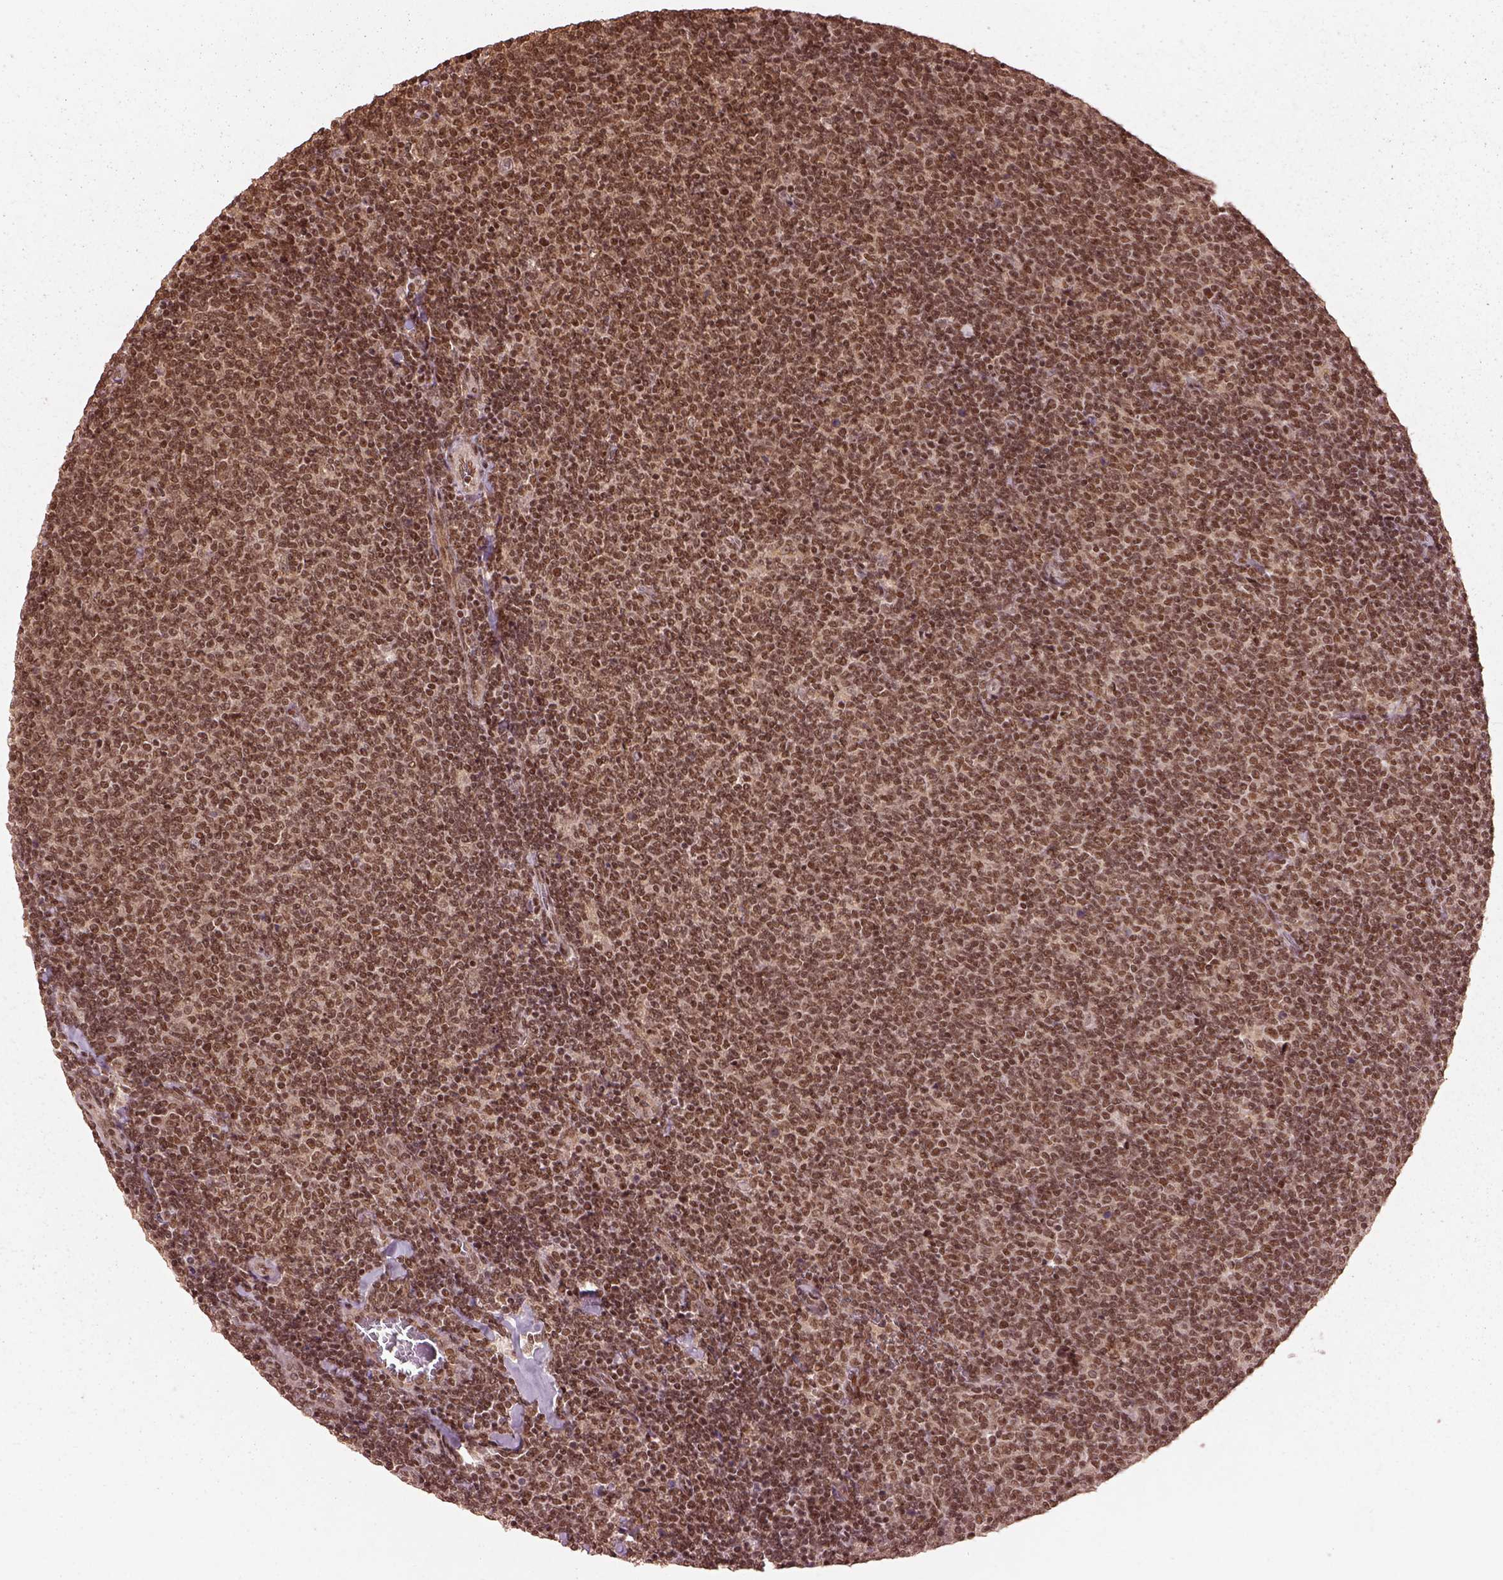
{"staining": {"intensity": "moderate", "quantity": ">75%", "location": "nuclear"}, "tissue": "lymphoma", "cell_type": "Tumor cells", "image_type": "cancer", "snomed": [{"axis": "morphology", "description": "Malignant lymphoma, non-Hodgkin's type, Low grade"}, {"axis": "topography", "description": "Lymph node"}], "caption": "A high-resolution image shows immunohistochemistry (IHC) staining of low-grade malignant lymphoma, non-Hodgkin's type, which displays moderate nuclear positivity in approximately >75% of tumor cells.", "gene": "BRD9", "patient": {"sex": "male", "age": 52}}